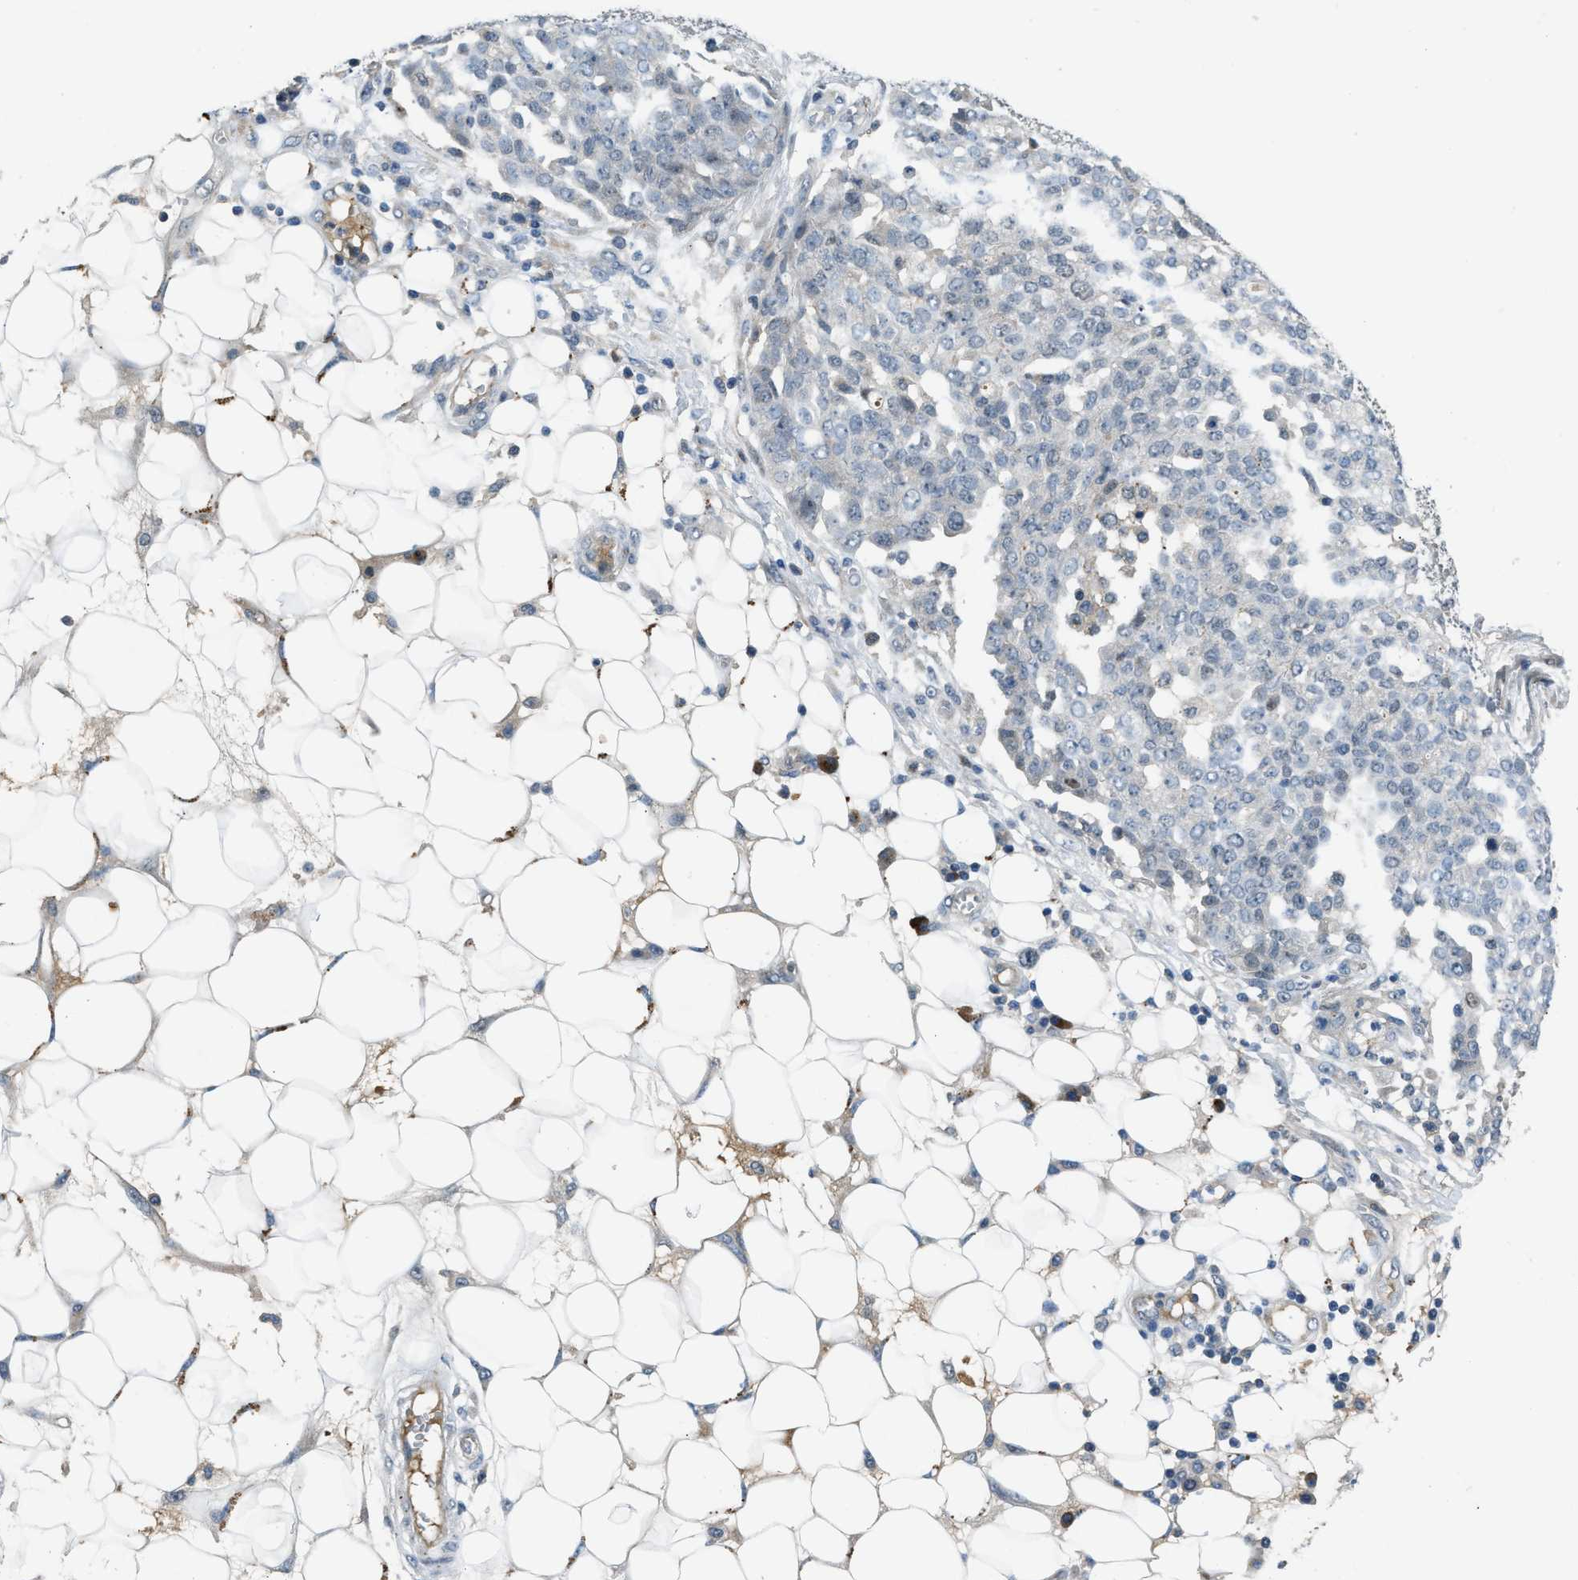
{"staining": {"intensity": "negative", "quantity": "none", "location": "none"}, "tissue": "ovarian cancer", "cell_type": "Tumor cells", "image_type": "cancer", "snomed": [{"axis": "morphology", "description": "Cystadenocarcinoma, serous, NOS"}, {"axis": "topography", "description": "Soft tissue"}, {"axis": "topography", "description": "Ovary"}], "caption": "IHC of ovarian cancer demonstrates no positivity in tumor cells. The staining is performed using DAB brown chromogen with nuclei counter-stained in using hematoxylin.", "gene": "ZNF251", "patient": {"sex": "female", "age": 57}}